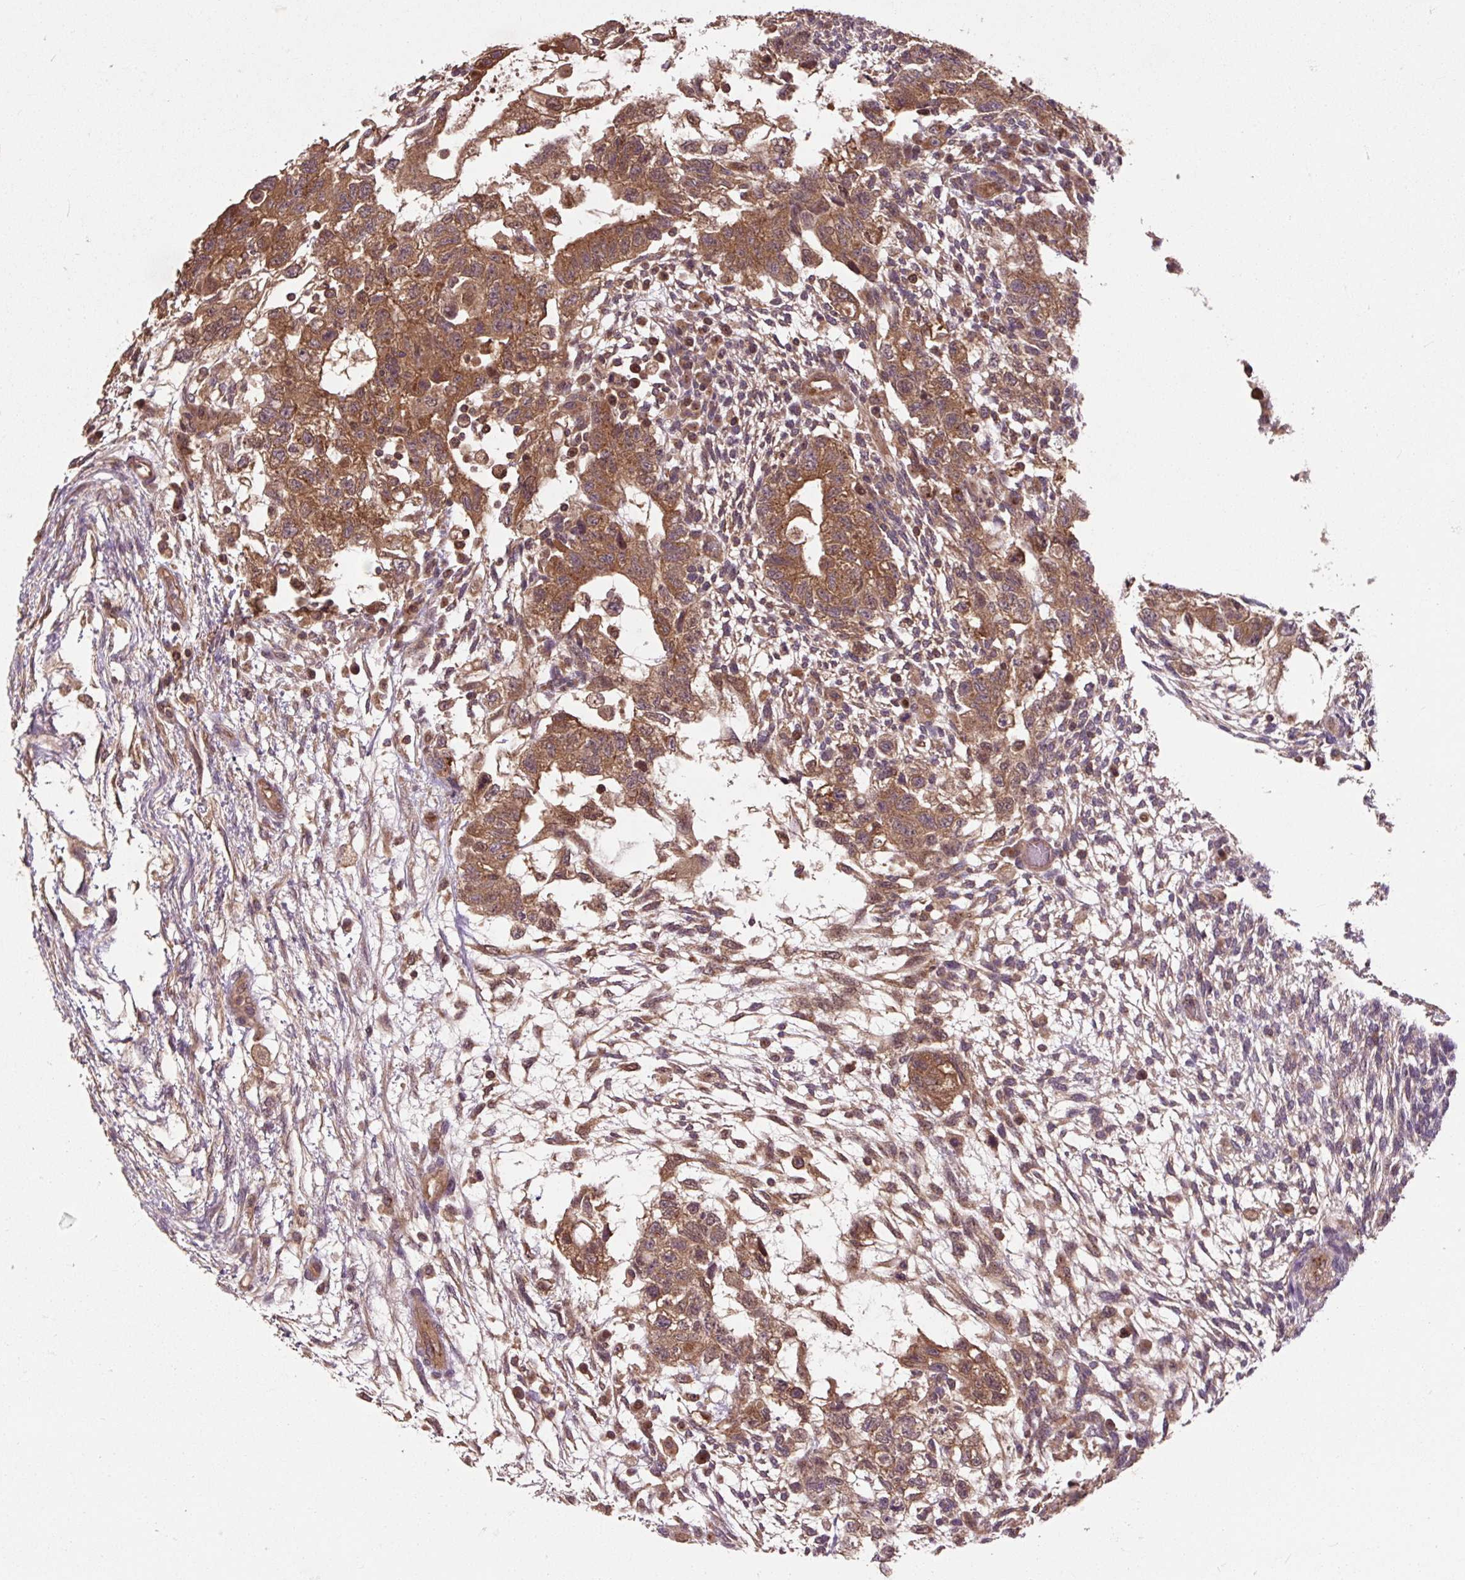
{"staining": {"intensity": "moderate", "quantity": ">75%", "location": "cytoplasmic/membranous"}, "tissue": "testis cancer", "cell_type": "Tumor cells", "image_type": "cancer", "snomed": [{"axis": "morphology", "description": "Normal tissue, NOS"}, {"axis": "morphology", "description": "Carcinoma, Embryonal, NOS"}, {"axis": "topography", "description": "Testis"}], "caption": "Immunohistochemical staining of embryonal carcinoma (testis) reveals medium levels of moderate cytoplasmic/membranous staining in about >75% of tumor cells. (DAB (3,3'-diaminobenzidine) IHC with brightfield microscopy, high magnification).", "gene": "MMS19", "patient": {"sex": "male", "age": 36}}